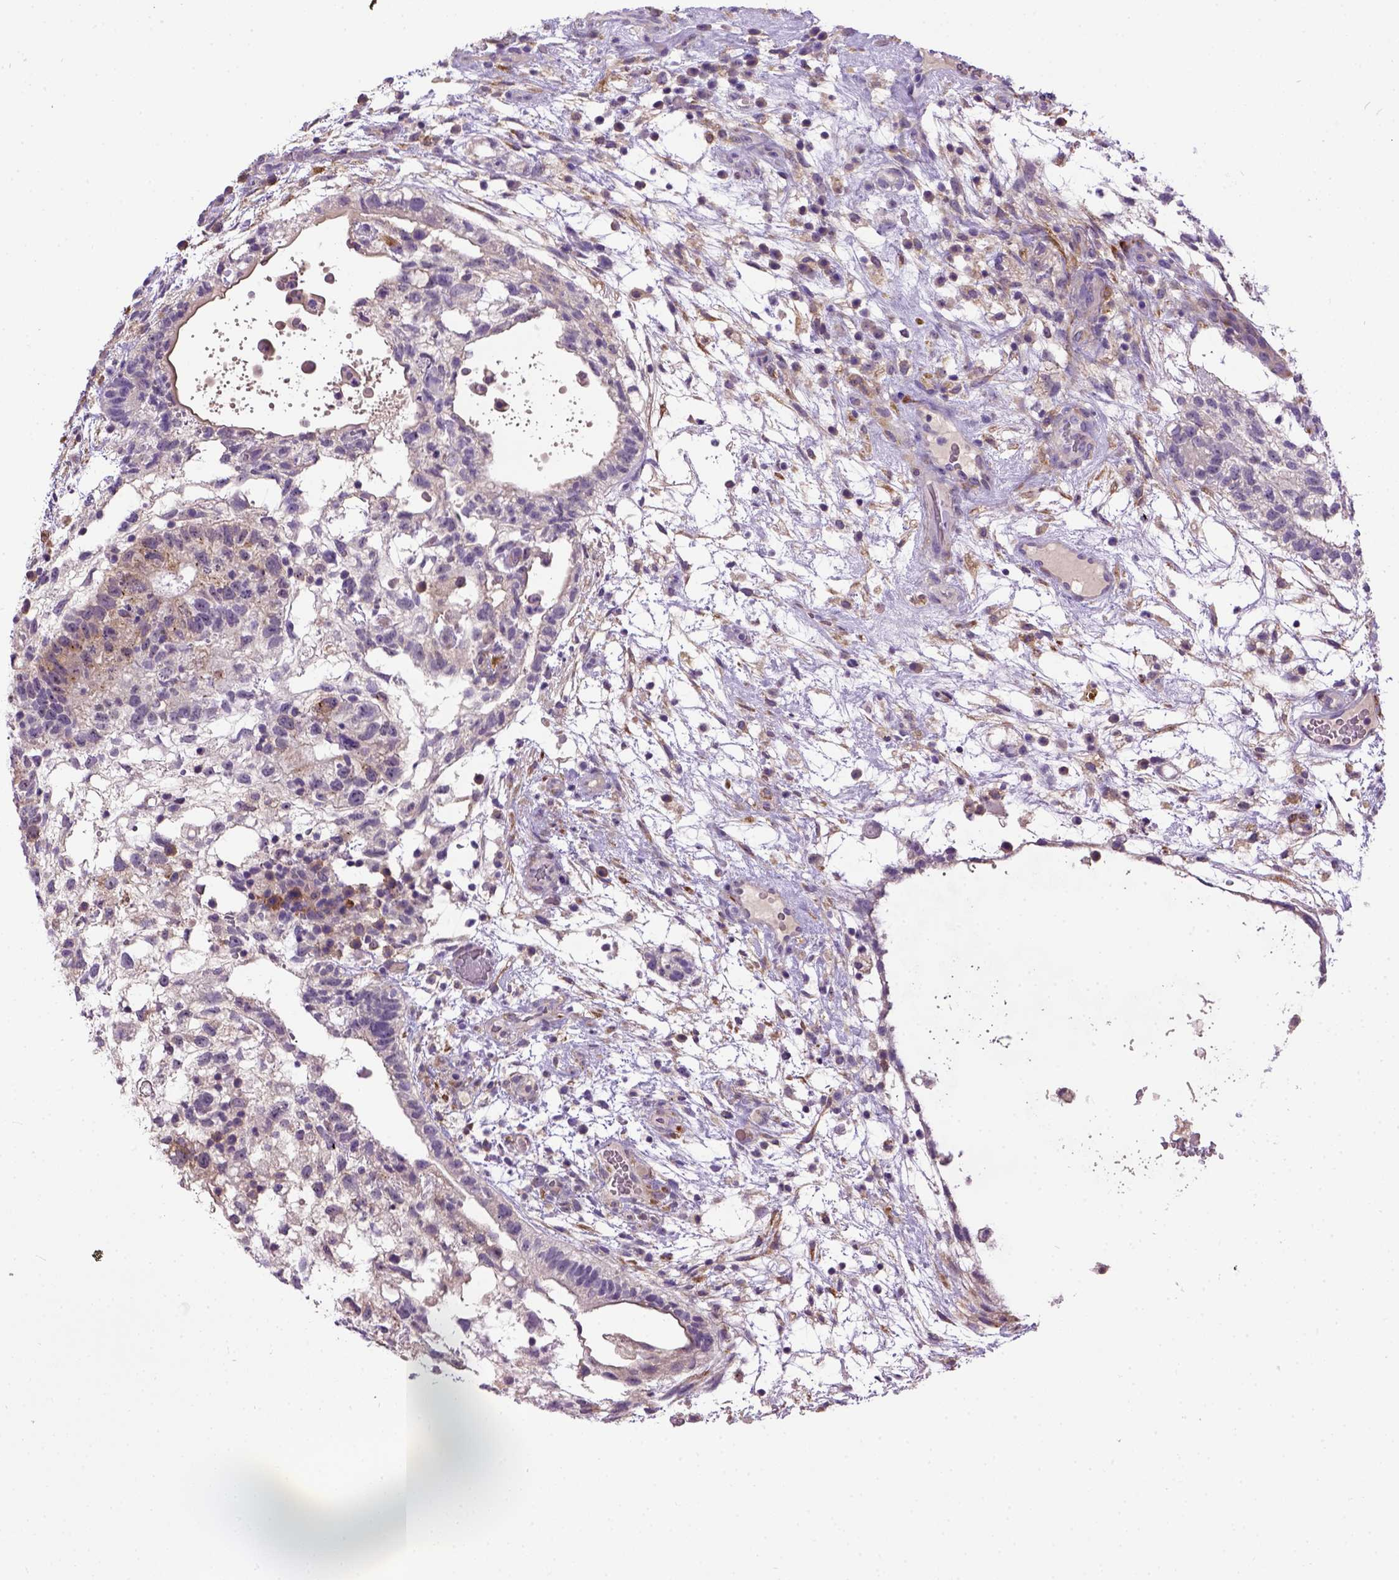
{"staining": {"intensity": "weak", "quantity": "25%-75%", "location": "cytoplasmic/membranous"}, "tissue": "testis cancer", "cell_type": "Tumor cells", "image_type": "cancer", "snomed": [{"axis": "morphology", "description": "Normal tissue, NOS"}, {"axis": "morphology", "description": "Carcinoma, Embryonal, NOS"}, {"axis": "topography", "description": "Testis"}], "caption": "High-power microscopy captured an immunohistochemistry image of testis cancer, revealing weak cytoplasmic/membranous staining in approximately 25%-75% of tumor cells. The staining is performed using DAB brown chromogen to label protein expression. The nuclei are counter-stained blue using hematoxylin.", "gene": "NEK5", "patient": {"sex": "male", "age": 32}}